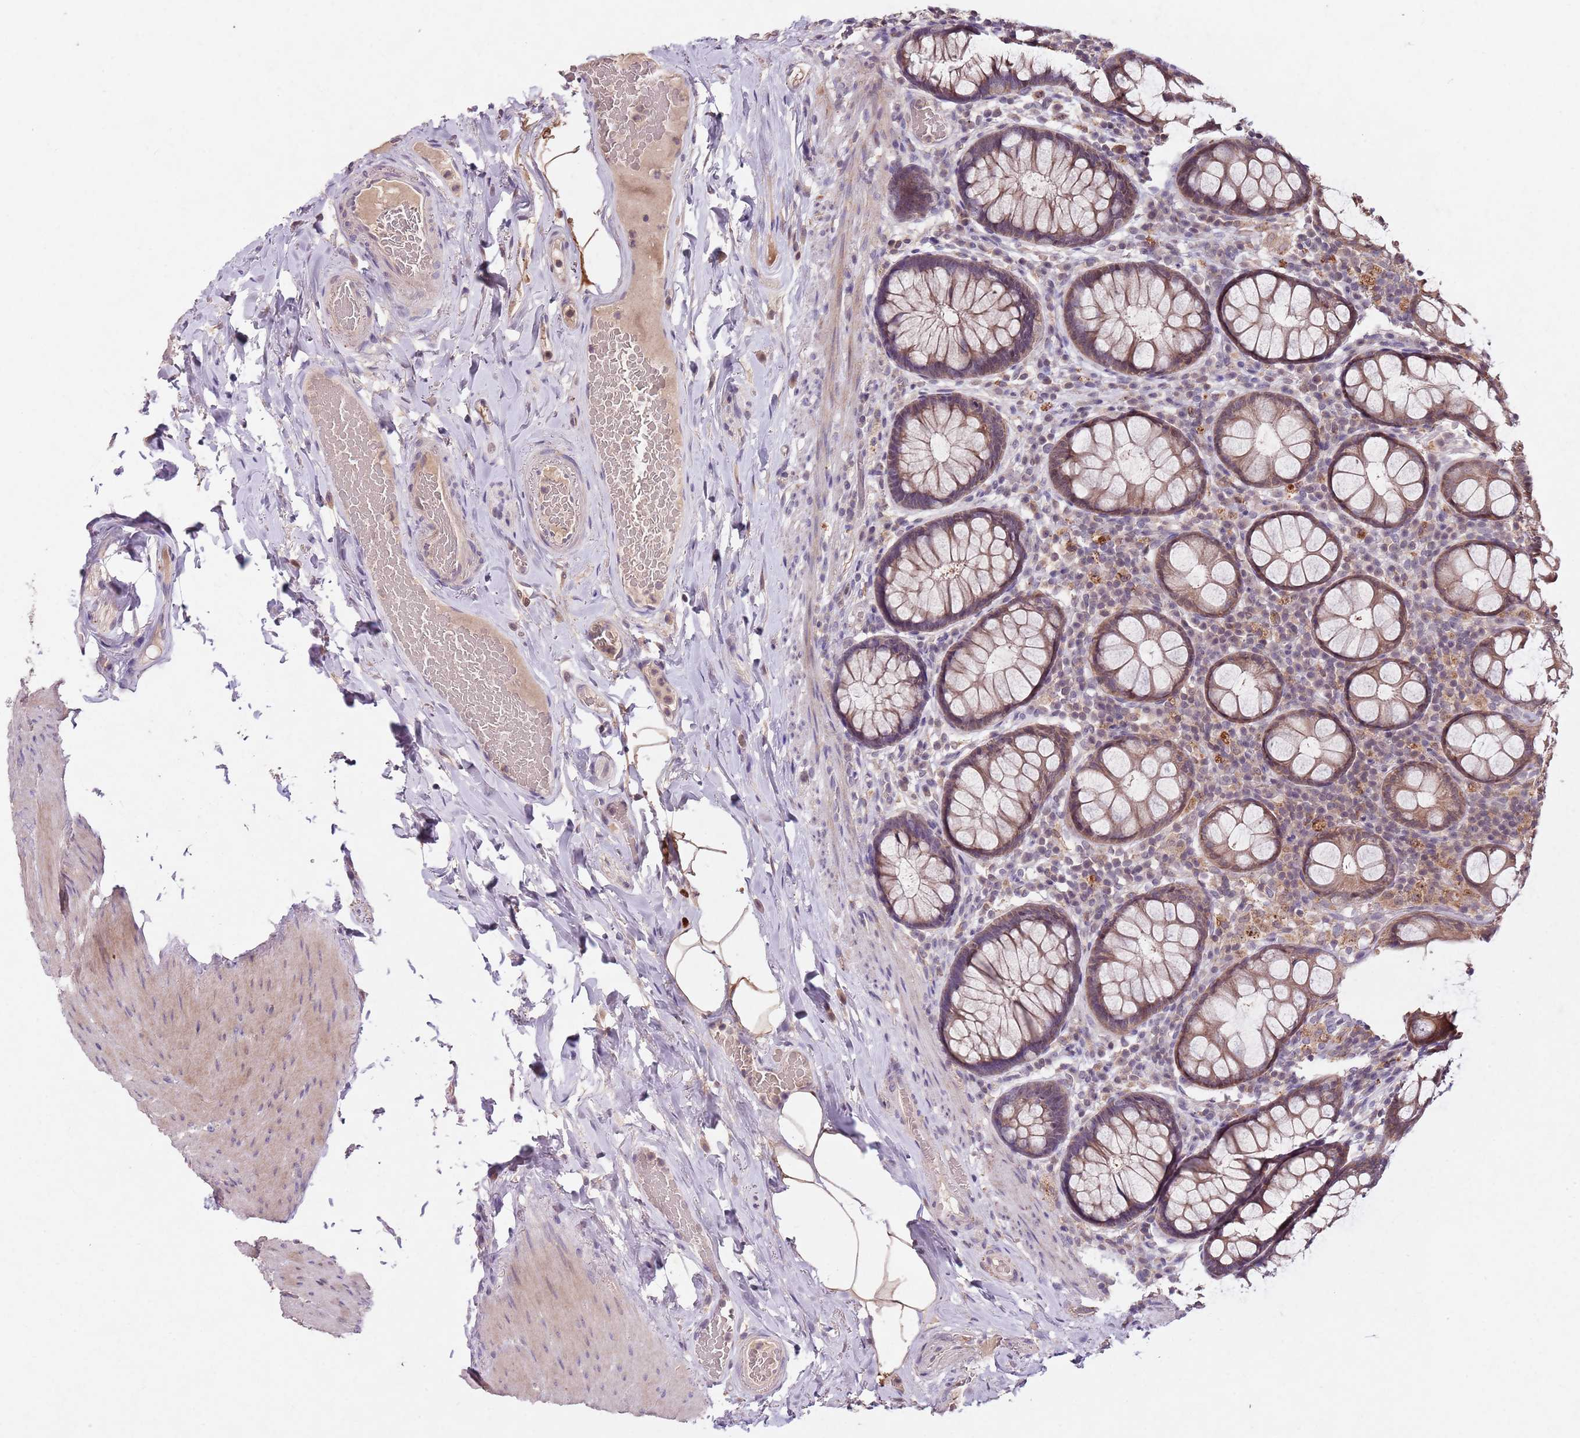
{"staining": {"intensity": "moderate", "quantity": ">75%", "location": "cytoplasmic/membranous"}, "tissue": "rectum", "cell_type": "Glandular cells", "image_type": "normal", "snomed": [{"axis": "morphology", "description": "Normal tissue, NOS"}, {"axis": "topography", "description": "Rectum"}], "caption": "IHC histopathology image of unremarkable human rectum stained for a protein (brown), which shows medium levels of moderate cytoplasmic/membranous expression in about >75% of glandular cells.", "gene": "NRDE2", "patient": {"sex": "male", "age": 83}}